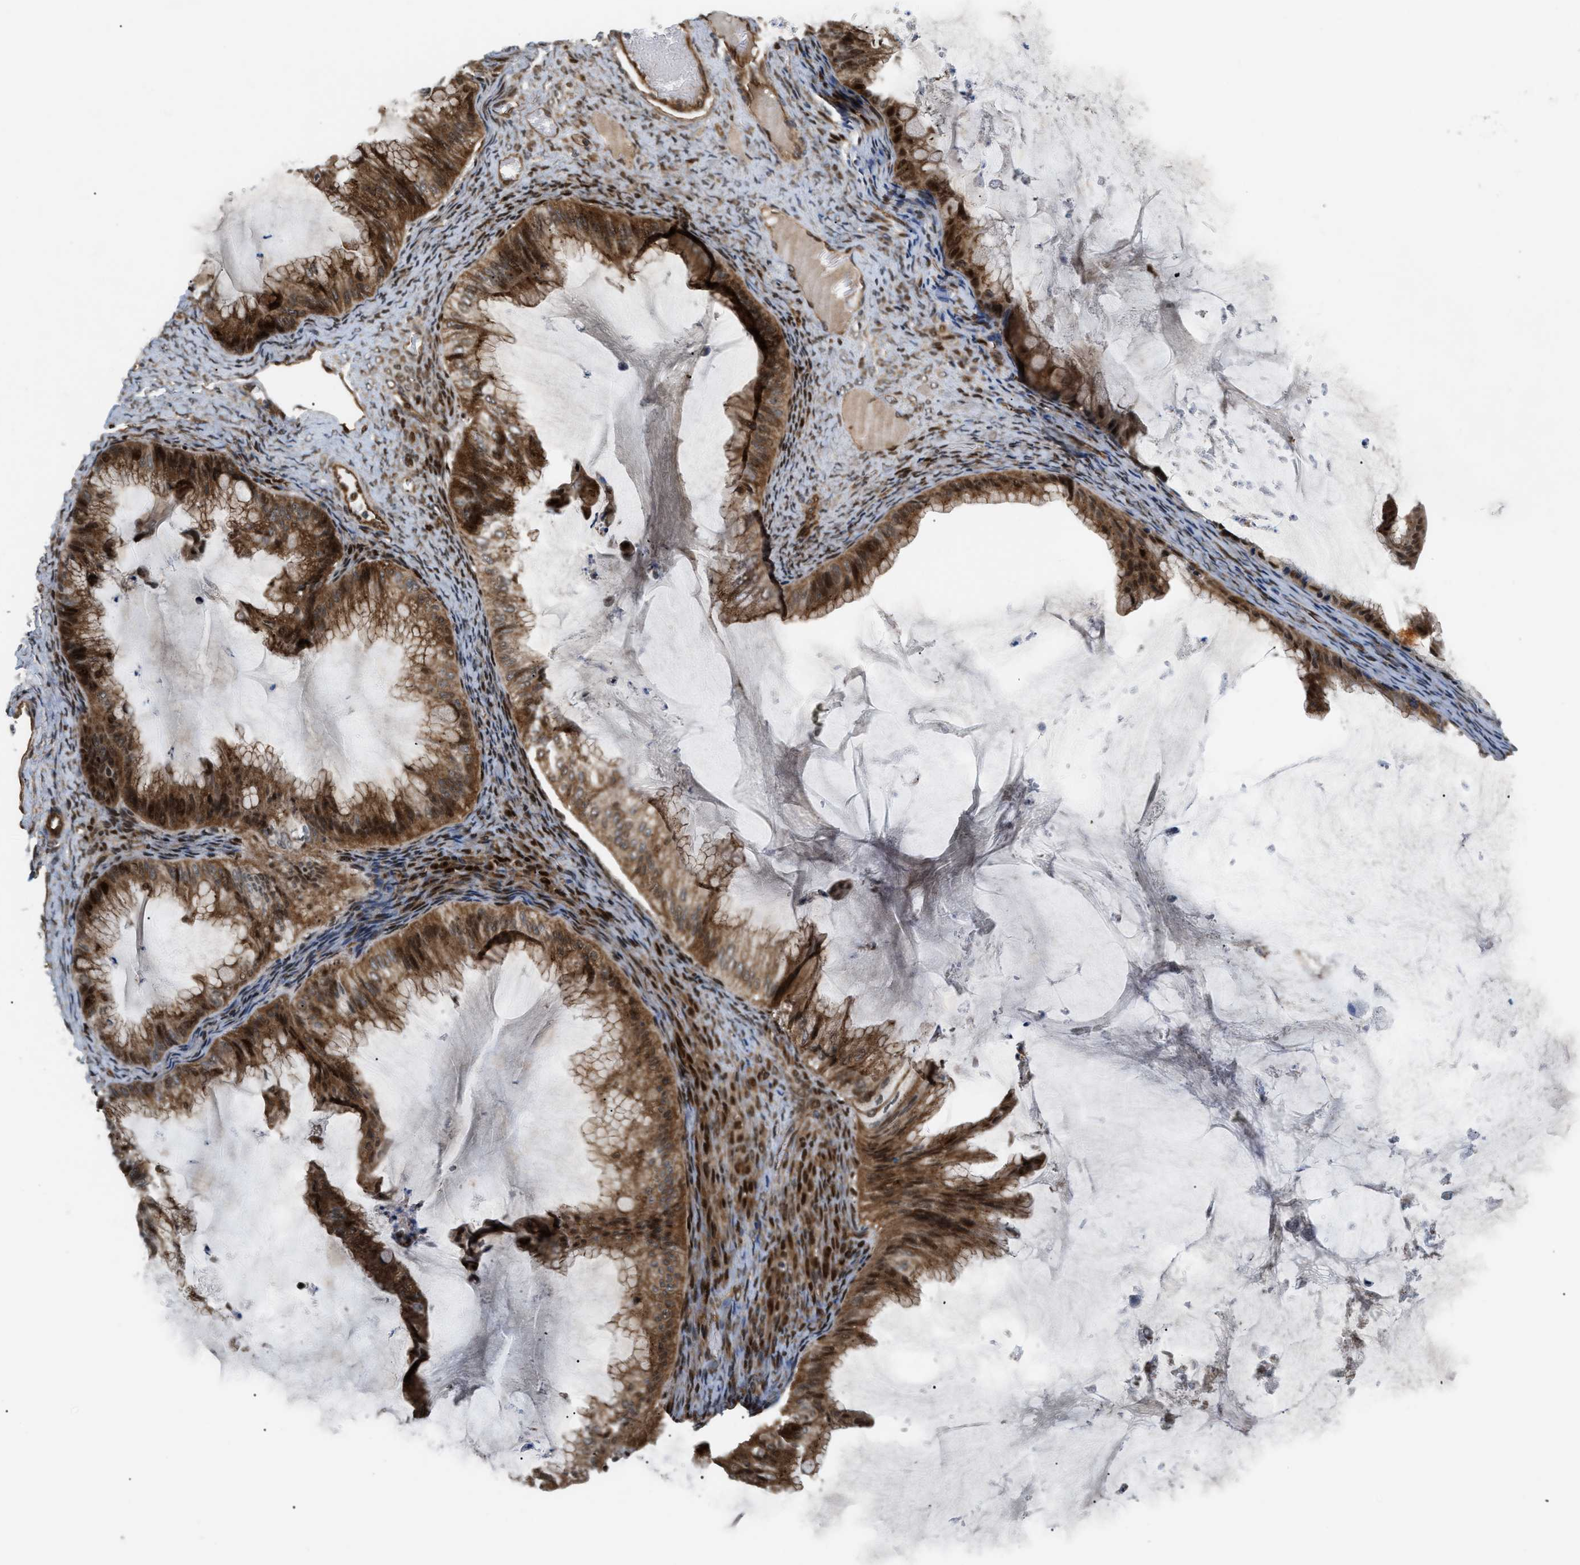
{"staining": {"intensity": "strong", "quantity": ">75%", "location": "cytoplasmic/membranous,nuclear"}, "tissue": "ovarian cancer", "cell_type": "Tumor cells", "image_type": "cancer", "snomed": [{"axis": "morphology", "description": "Cystadenocarcinoma, mucinous, NOS"}, {"axis": "topography", "description": "Ovary"}], "caption": "A high-resolution image shows IHC staining of ovarian cancer, which displays strong cytoplasmic/membranous and nuclear expression in approximately >75% of tumor cells. (DAB (3,3'-diaminobenzidine) IHC with brightfield microscopy, high magnification).", "gene": "LTA4H", "patient": {"sex": "female", "age": 61}}